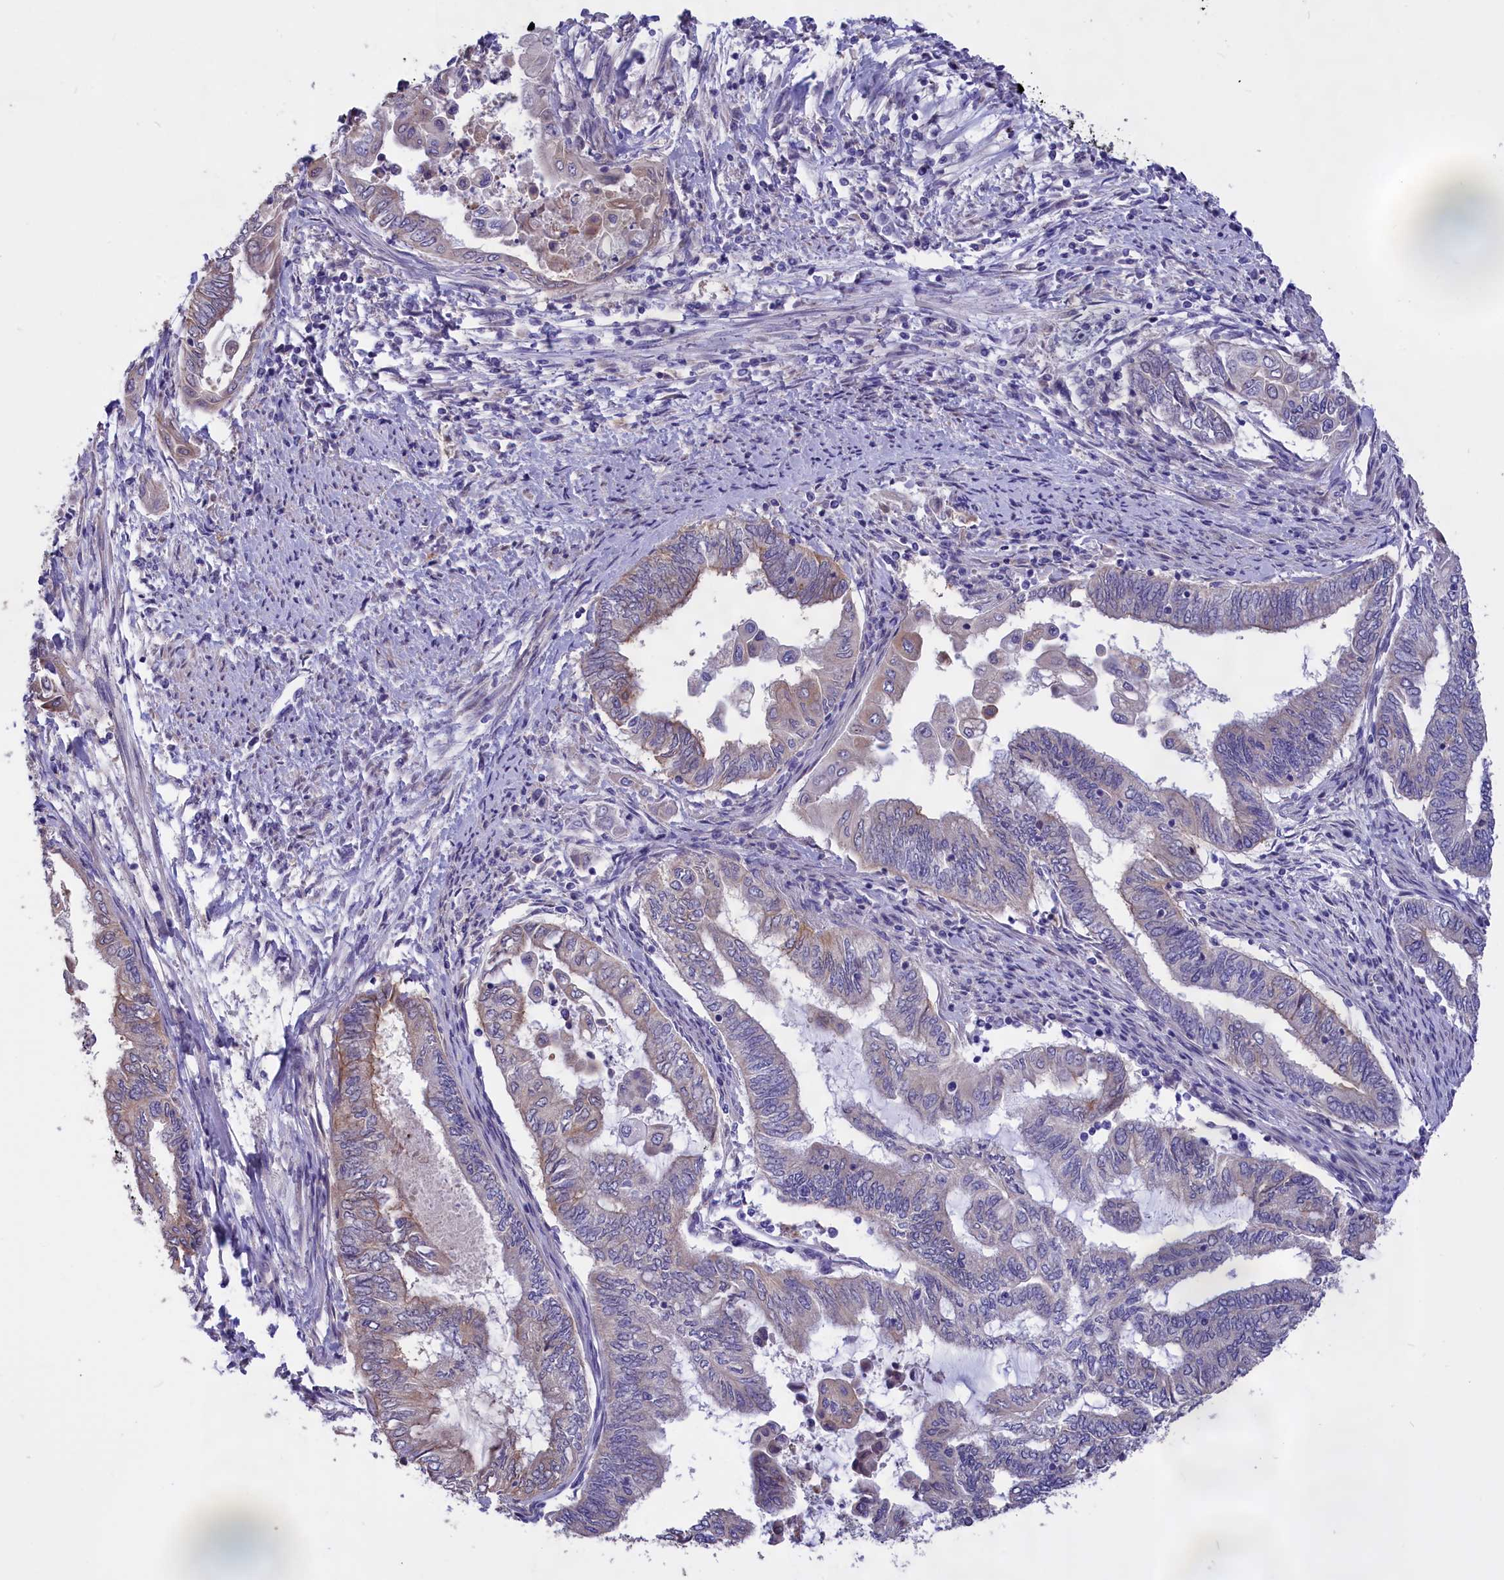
{"staining": {"intensity": "moderate", "quantity": "<25%", "location": "cytoplasmic/membranous,nuclear"}, "tissue": "endometrial cancer", "cell_type": "Tumor cells", "image_type": "cancer", "snomed": [{"axis": "morphology", "description": "Adenocarcinoma, NOS"}, {"axis": "topography", "description": "Uterus"}, {"axis": "topography", "description": "Endometrium"}], "caption": "Moderate cytoplasmic/membranous and nuclear staining for a protein is appreciated in approximately <25% of tumor cells of endometrial cancer using immunohistochemistry.", "gene": "CYP2U1", "patient": {"sex": "female", "age": 70}}